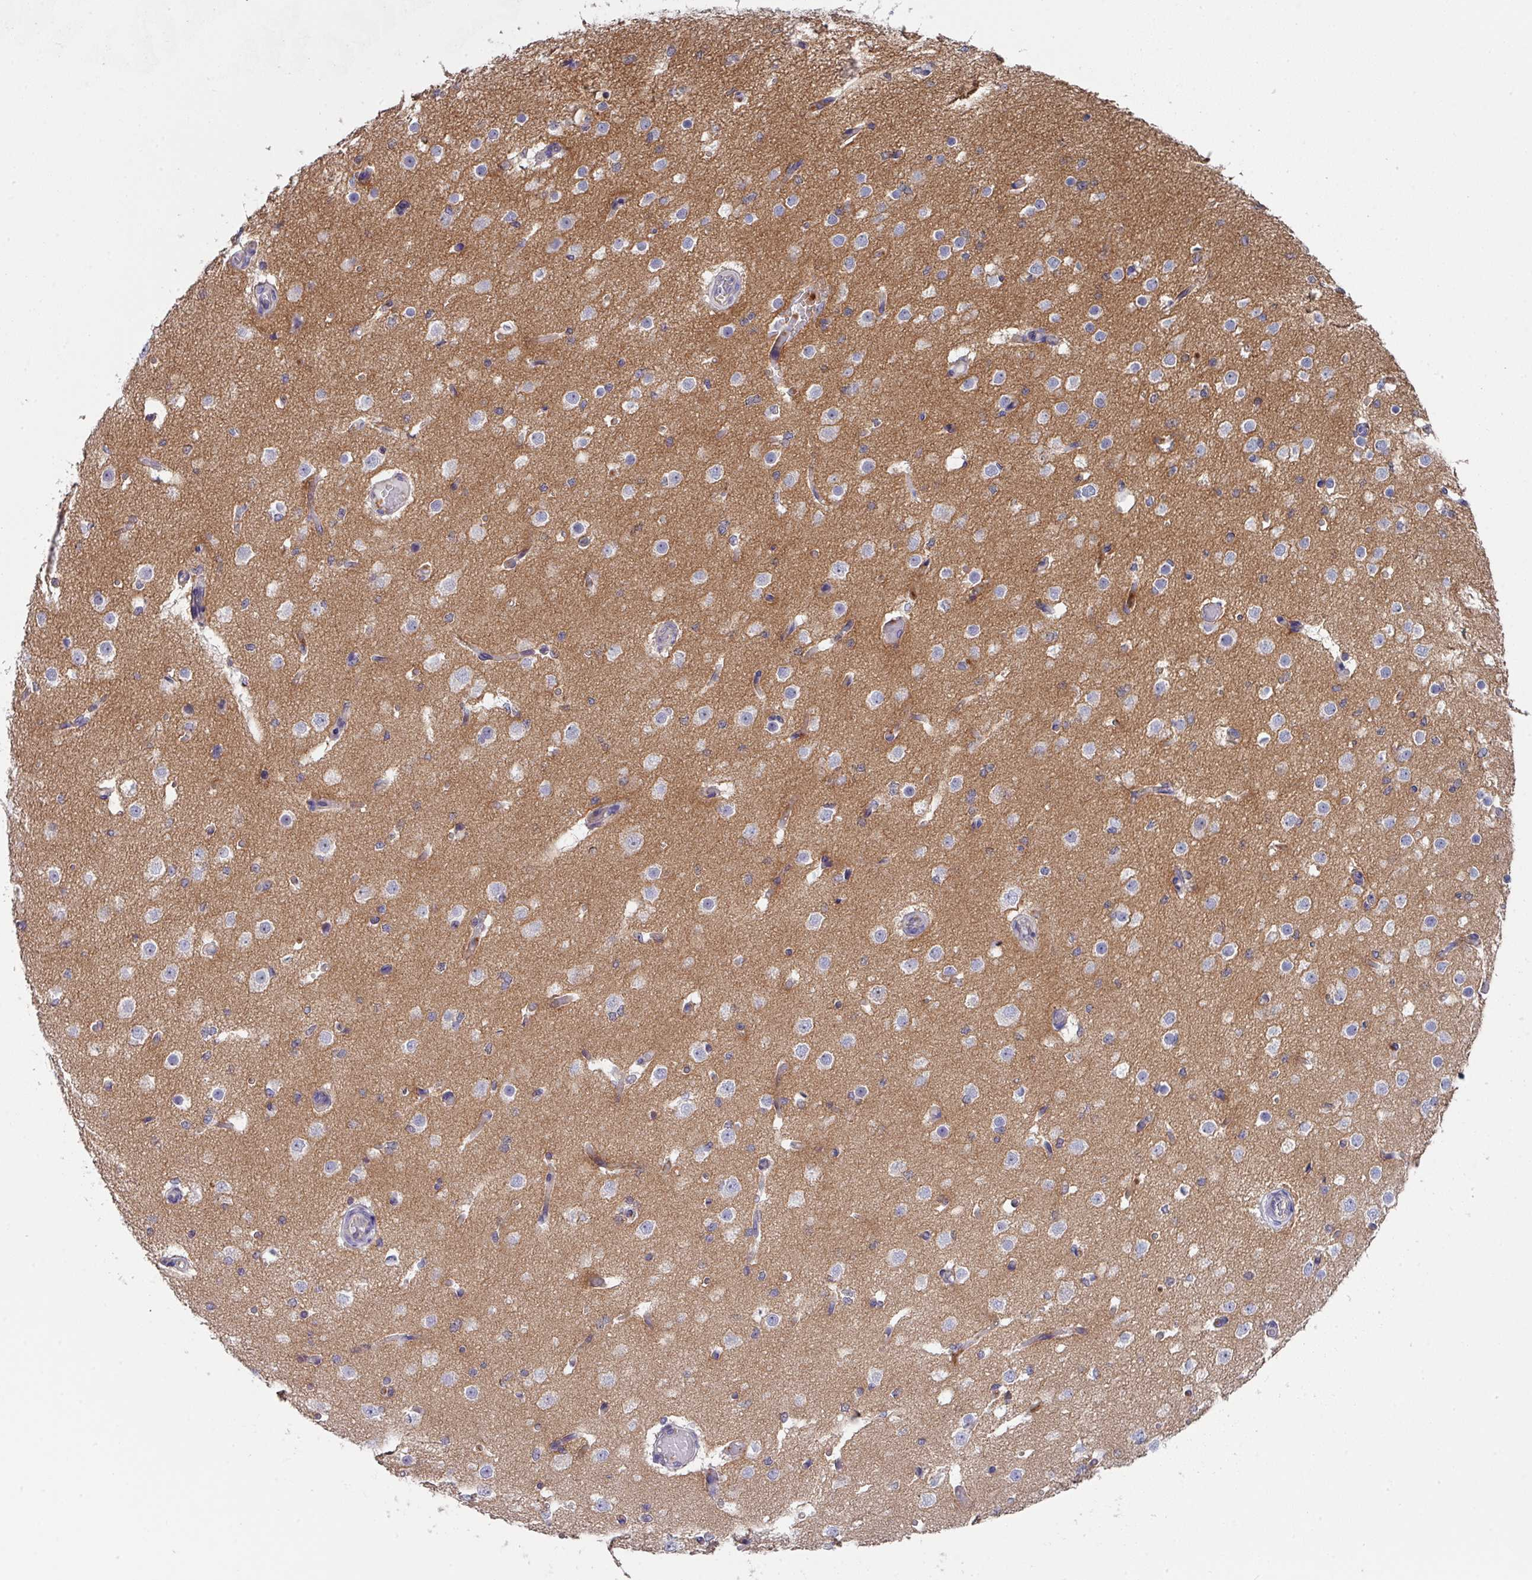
{"staining": {"intensity": "negative", "quantity": "none", "location": "none"}, "tissue": "cerebral cortex", "cell_type": "Endothelial cells", "image_type": "normal", "snomed": [{"axis": "morphology", "description": "Normal tissue, NOS"}, {"axis": "morphology", "description": "Inflammation, NOS"}, {"axis": "topography", "description": "Cerebral cortex"}], "caption": "Photomicrograph shows no protein positivity in endothelial cells of unremarkable cerebral cortex.", "gene": "DCAF12L1", "patient": {"sex": "male", "age": 6}}